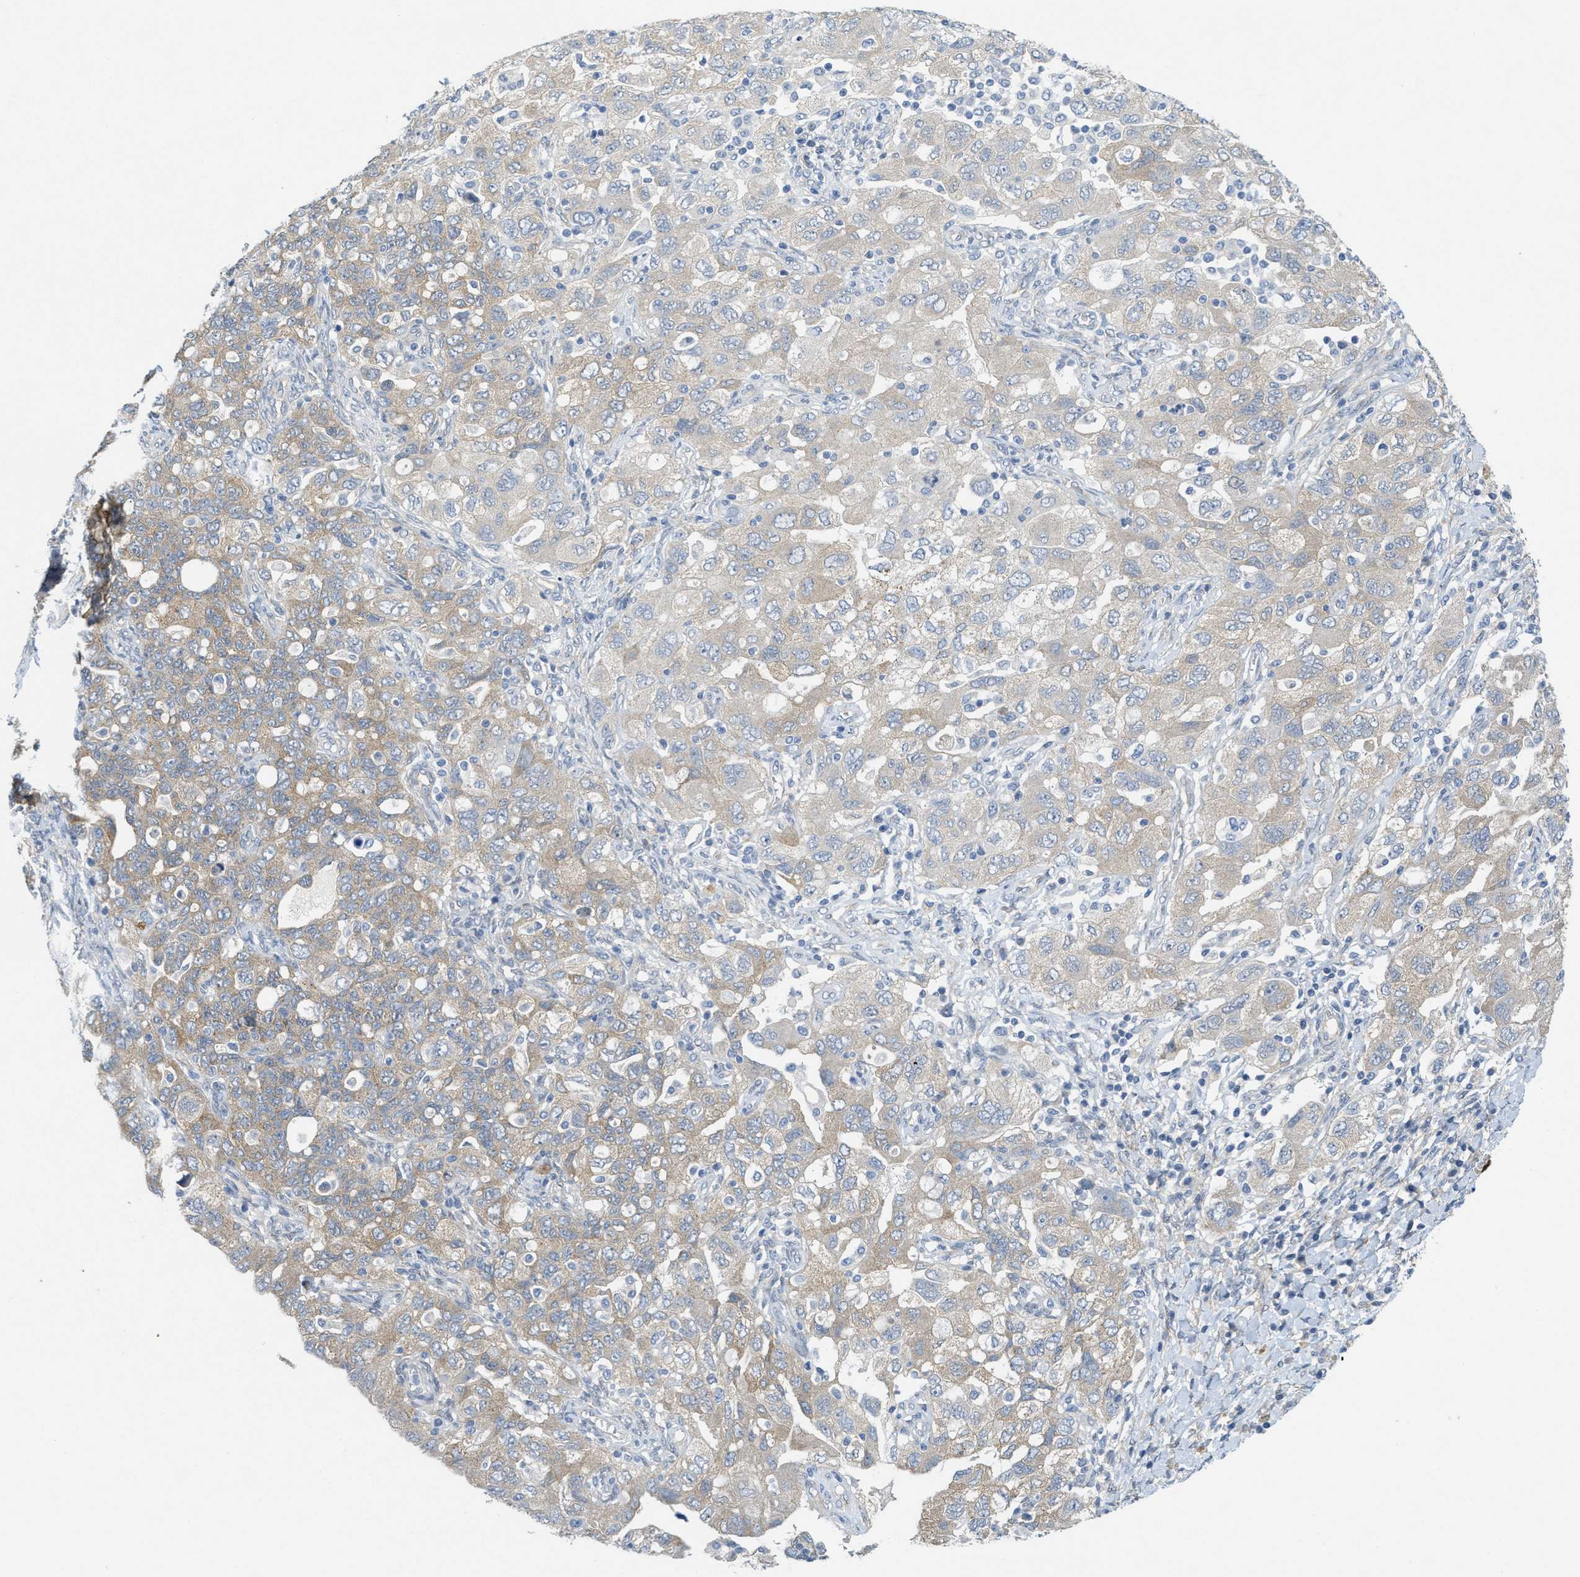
{"staining": {"intensity": "weak", "quantity": "<25%", "location": "cytoplasmic/membranous"}, "tissue": "ovarian cancer", "cell_type": "Tumor cells", "image_type": "cancer", "snomed": [{"axis": "morphology", "description": "Carcinoma, NOS"}, {"axis": "morphology", "description": "Cystadenocarcinoma, serous, NOS"}, {"axis": "topography", "description": "Ovary"}], "caption": "Immunohistochemistry photomicrograph of carcinoma (ovarian) stained for a protein (brown), which exhibits no positivity in tumor cells.", "gene": "ZFYVE9", "patient": {"sex": "female", "age": 69}}